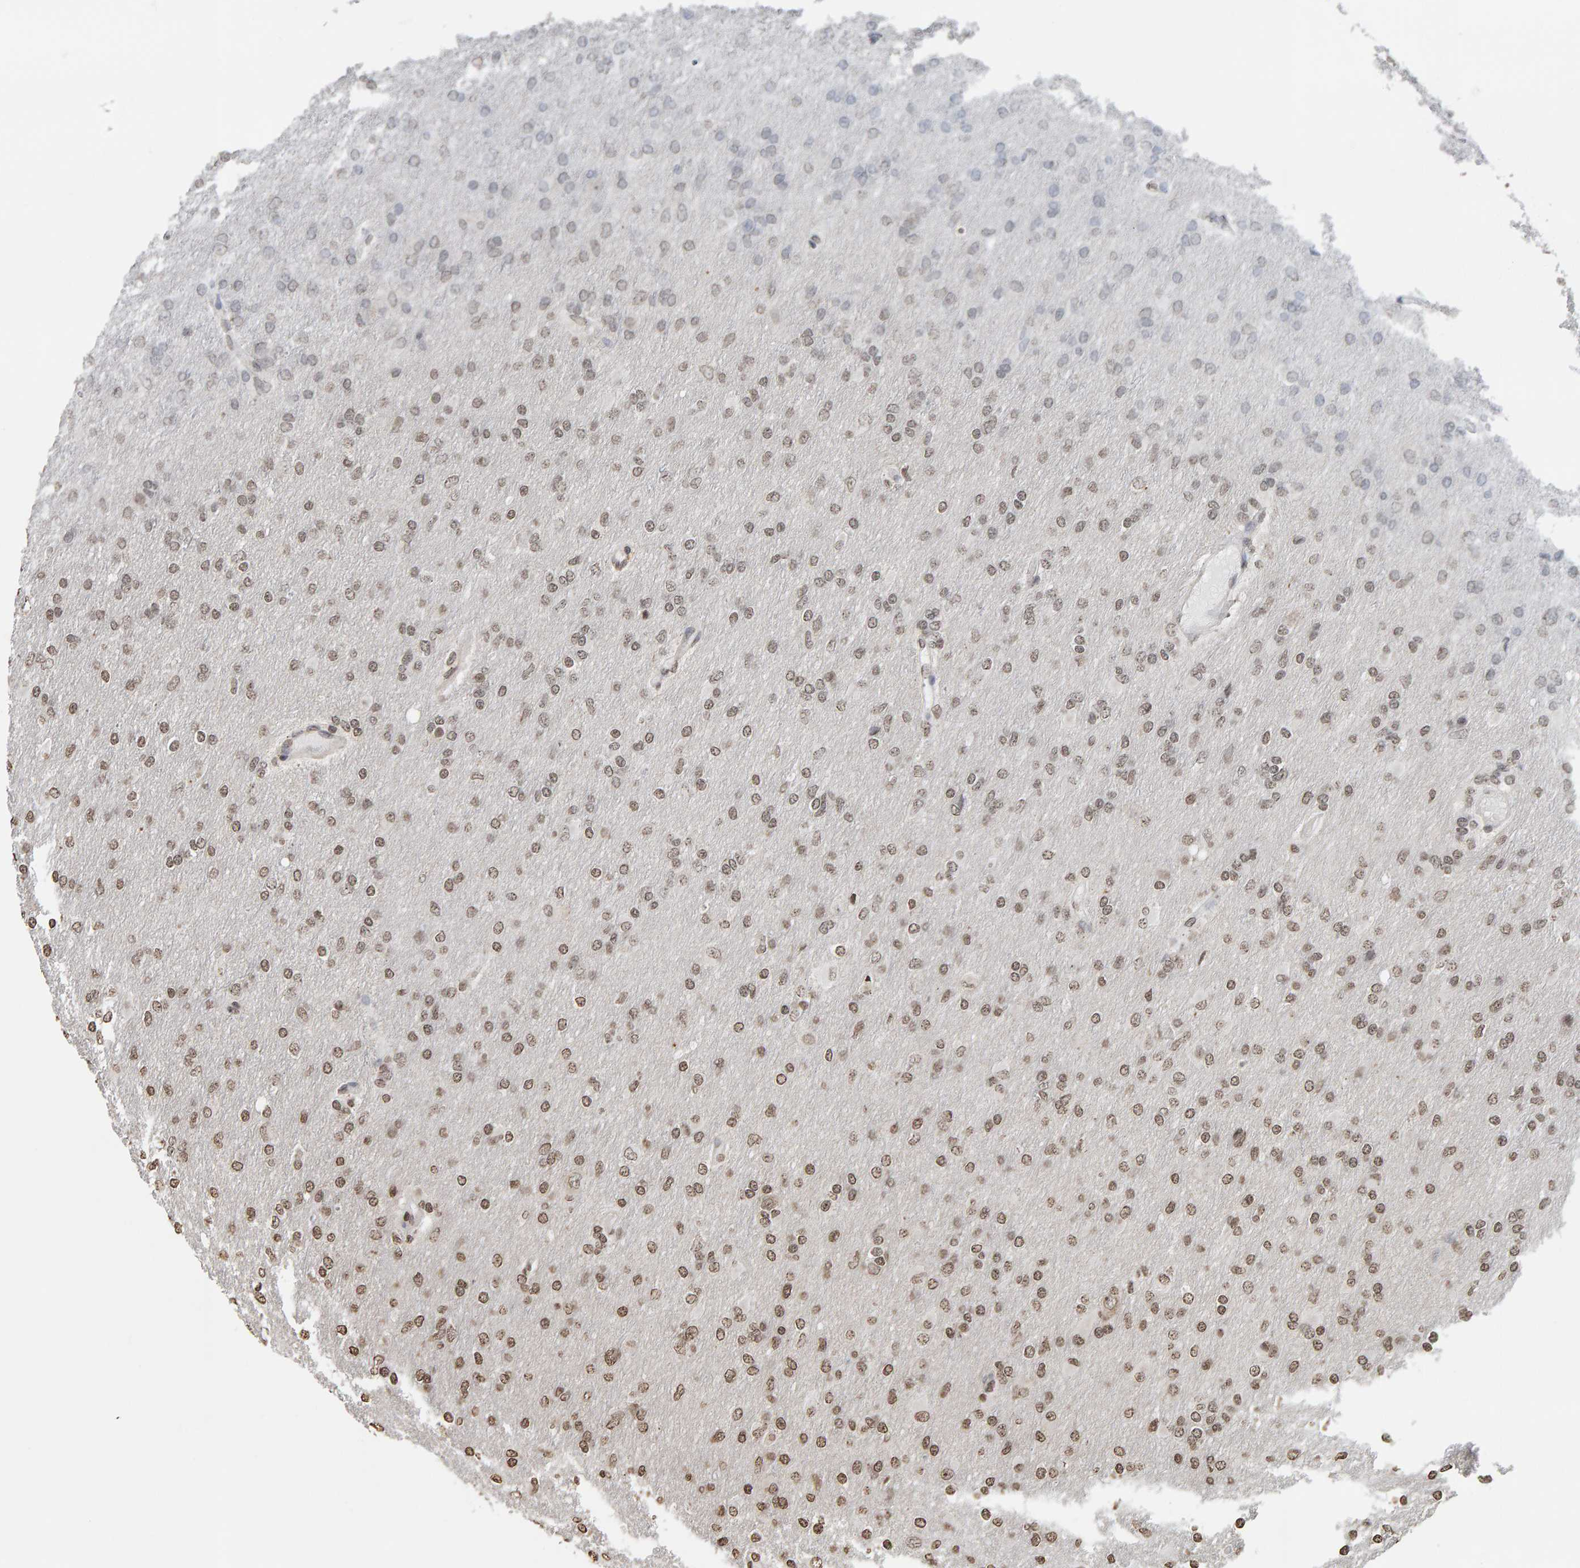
{"staining": {"intensity": "moderate", "quantity": "25%-75%", "location": "nuclear"}, "tissue": "glioma", "cell_type": "Tumor cells", "image_type": "cancer", "snomed": [{"axis": "morphology", "description": "Glioma, malignant, High grade"}, {"axis": "topography", "description": "Cerebral cortex"}], "caption": "Protein staining exhibits moderate nuclear positivity in about 25%-75% of tumor cells in high-grade glioma (malignant).", "gene": "AFF4", "patient": {"sex": "female", "age": 36}}